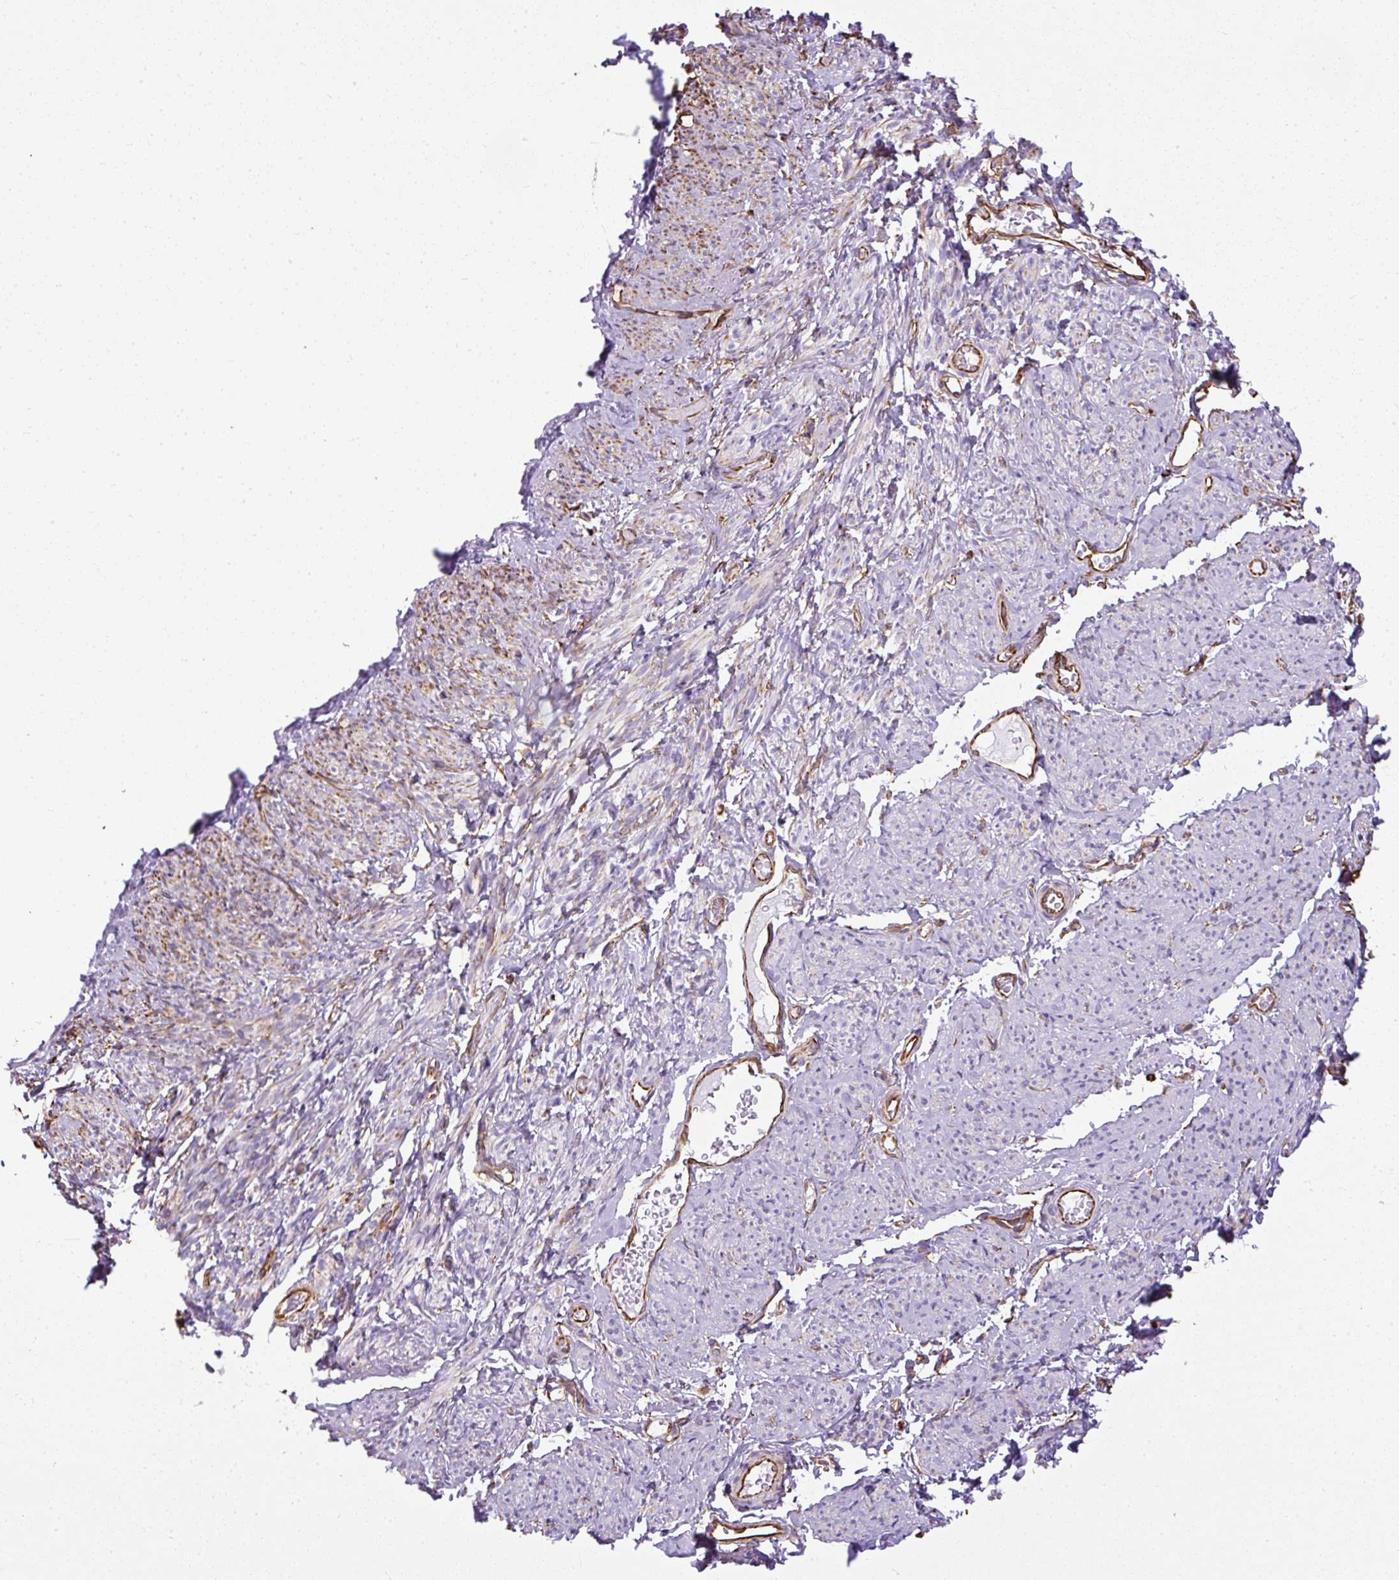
{"staining": {"intensity": "negative", "quantity": "none", "location": "none"}, "tissue": "smooth muscle", "cell_type": "Smooth muscle cells", "image_type": "normal", "snomed": [{"axis": "morphology", "description": "Normal tissue, NOS"}, {"axis": "topography", "description": "Smooth muscle"}], "caption": "High power microscopy micrograph of an immunohistochemistry (IHC) photomicrograph of unremarkable smooth muscle, revealing no significant positivity in smooth muscle cells. Brightfield microscopy of immunohistochemistry stained with DAB (brown) and hematoxylin (blue), captured at high magnification.", "gene": "PLS1", "patient": {"sex": "female", "age": 65}}